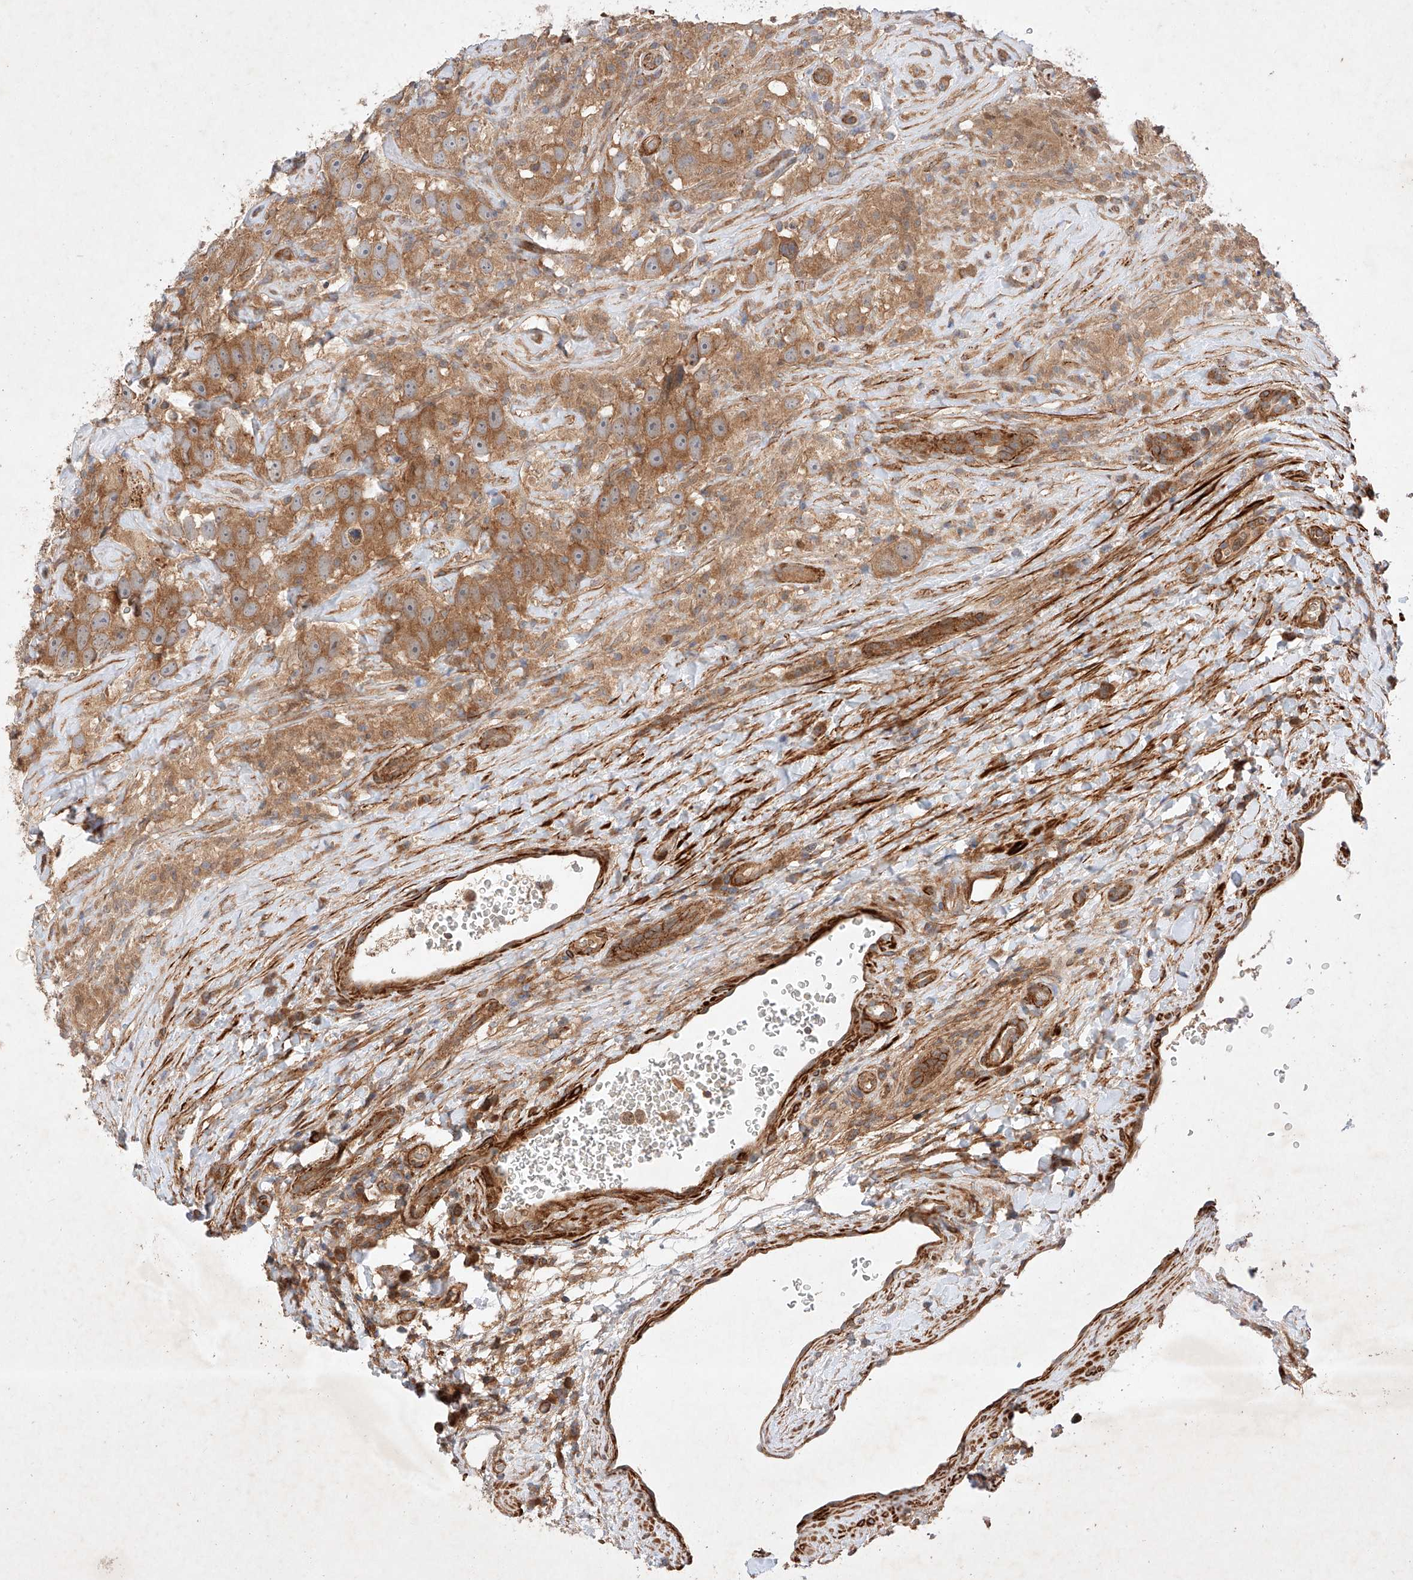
{"staining": {"intensity": "moderate", "quantity": ">75%", "location": "cytoplasmic/membranous"}, "tissue": "testis cancer", "cell_type": "Tumor cells", "image_type": "cancer", "snomed": [{"axis": "morphology", "description": "Seminoma, NOS"}, {"axis": "topography", "description": "Testis"}], "caption": "The image exhibits immunohistochemical staining of seminoma (testis). There is moderate cytoplasmic/membranous expression is seen in about >75% of tumor cells. Nuclei are stained in blue.", "gene": "RAB23", "patient": {"sex": "male", "age": 49}}